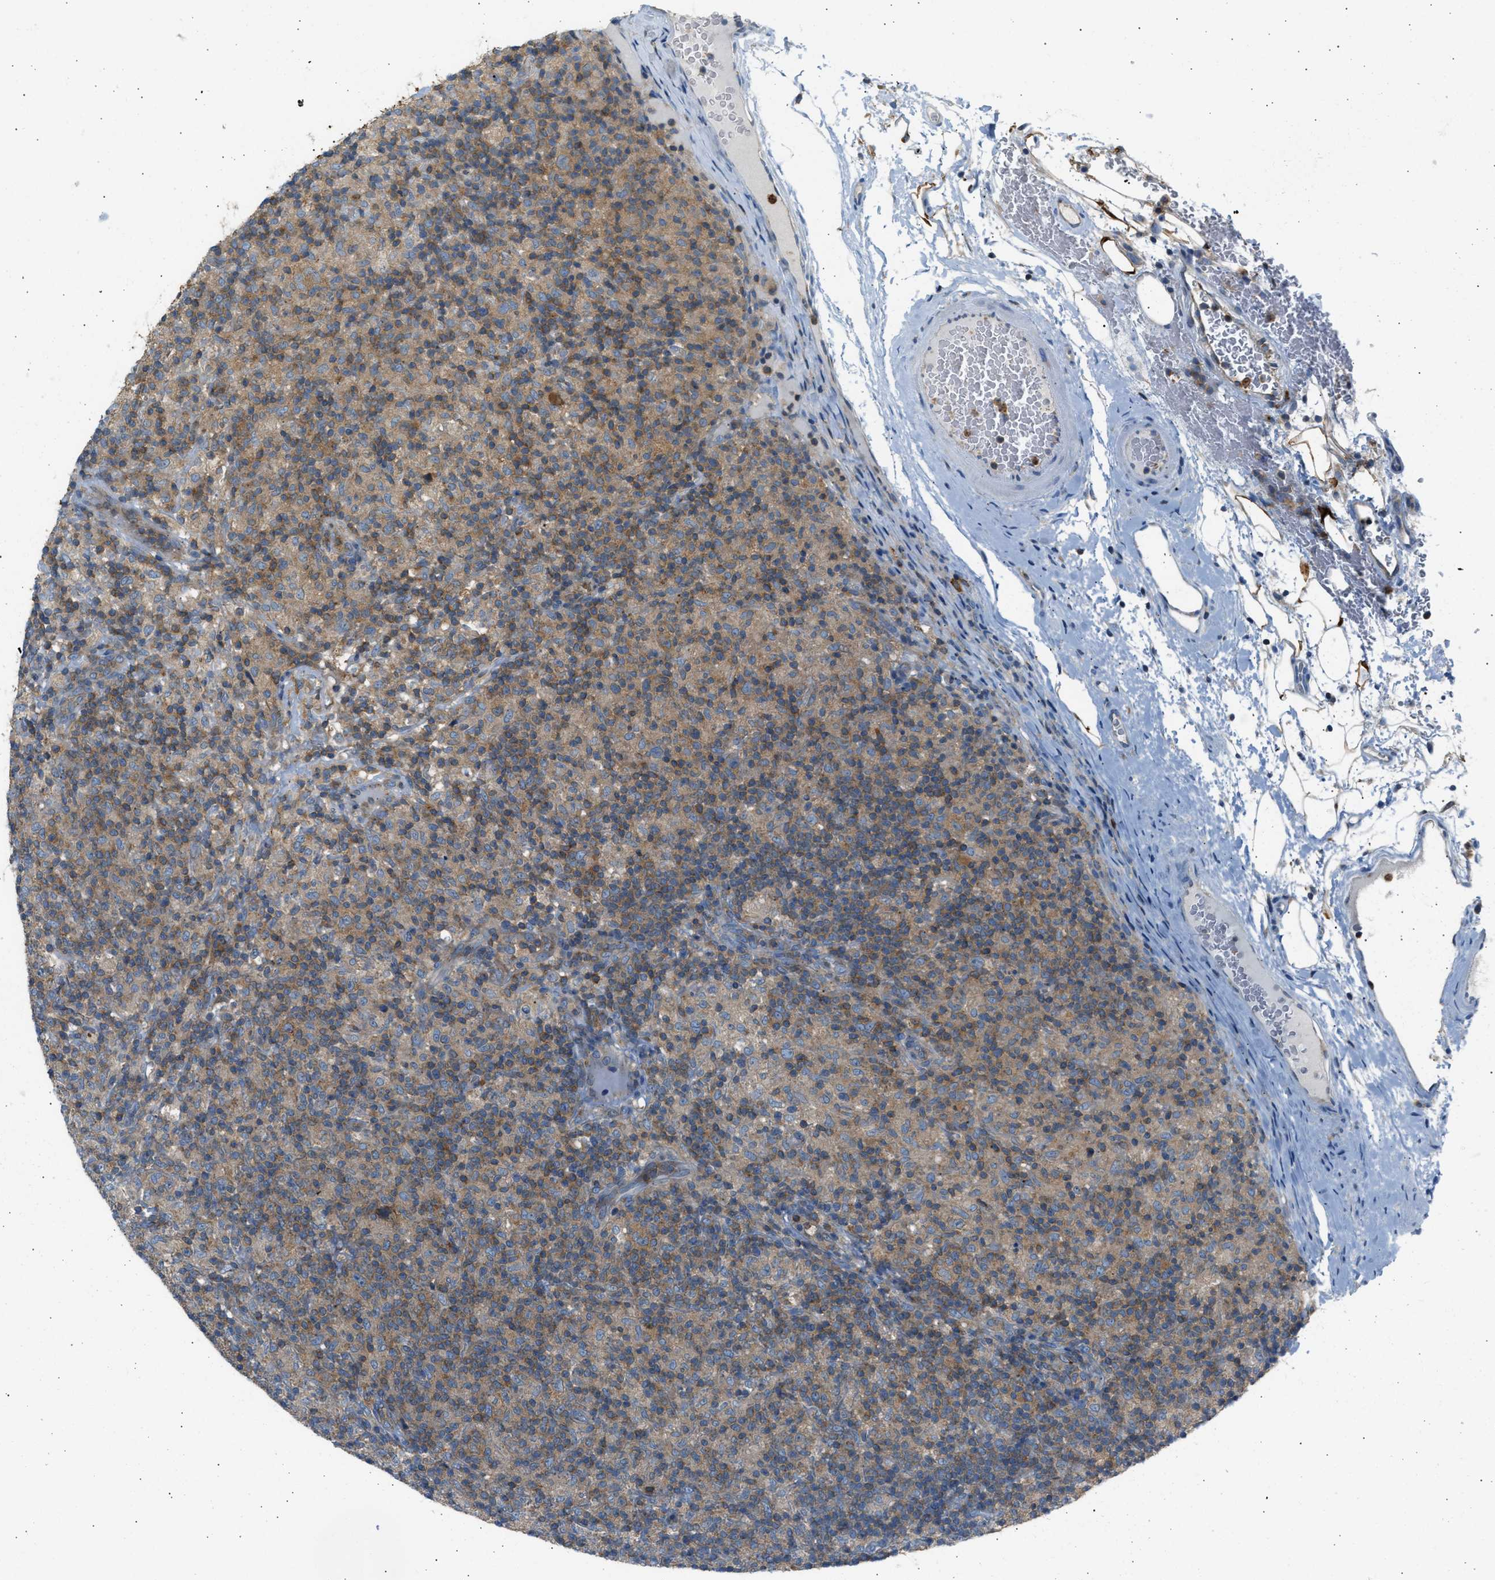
{"staining": {"intensity": "moderate", "quantity": ">75%", "location": "cytoplasmic/membranous"}, "tissue": "lymphoma", "cell_type": "Tumor cells", "image_type": "cancer", "snomed": [{"axis": "morphology", "description": "Hodgkin's disease, NOS"}, {"axis": "topography", "description": "Lymph node"}], "caption": "The immunohistochemical stain labels moderate cytoplasmic/membranous positivity in tumor cells of Hodgkin's disease tissue.", "gene": "TRIM50", "patient": {"sex": "male", "age": 70}}